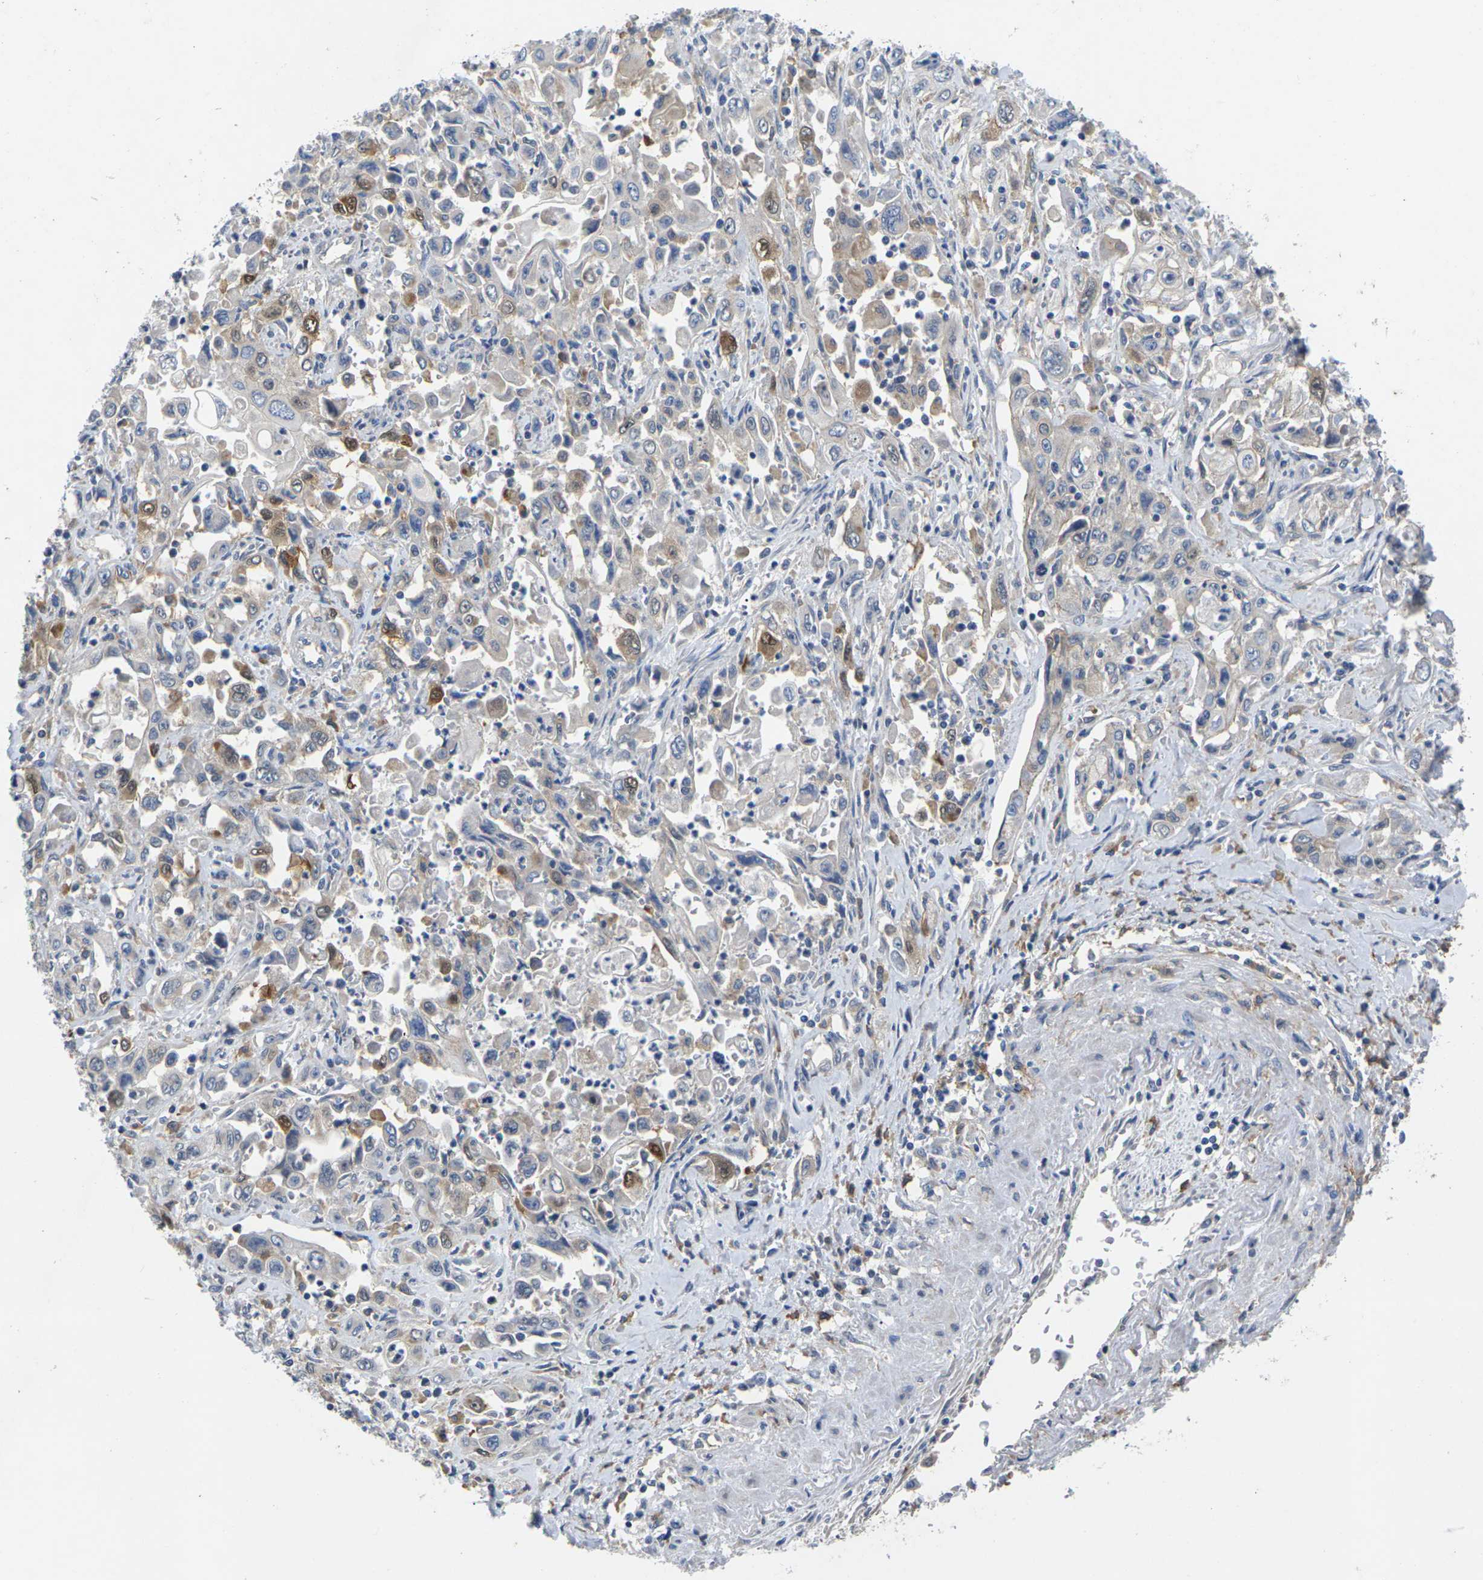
{"staining": {"intensity": "negative", "quantity": "none", "location": "none"}, "tissue": "pancreatic cancer", "cell_type": "Tumor cells", "image_type": "cancer", "snomed": [{"axis": "morphology", "description": "Adenocarcinoma, NOS"}, {"axis": "topography", "description": "Pancreas"}], "caption": "A histopathology image of human adenocarcinoma (pancreatic) is negative for staining in tumor cells. (Stains: DAB (3,3'-diaminobenzidine) IHC with hematoxylin counter stain, Microscopy: brightfield microscopy at high magnification).", "gene": "SCNN1A", "patient": {"sex": "male", "age": 70}}